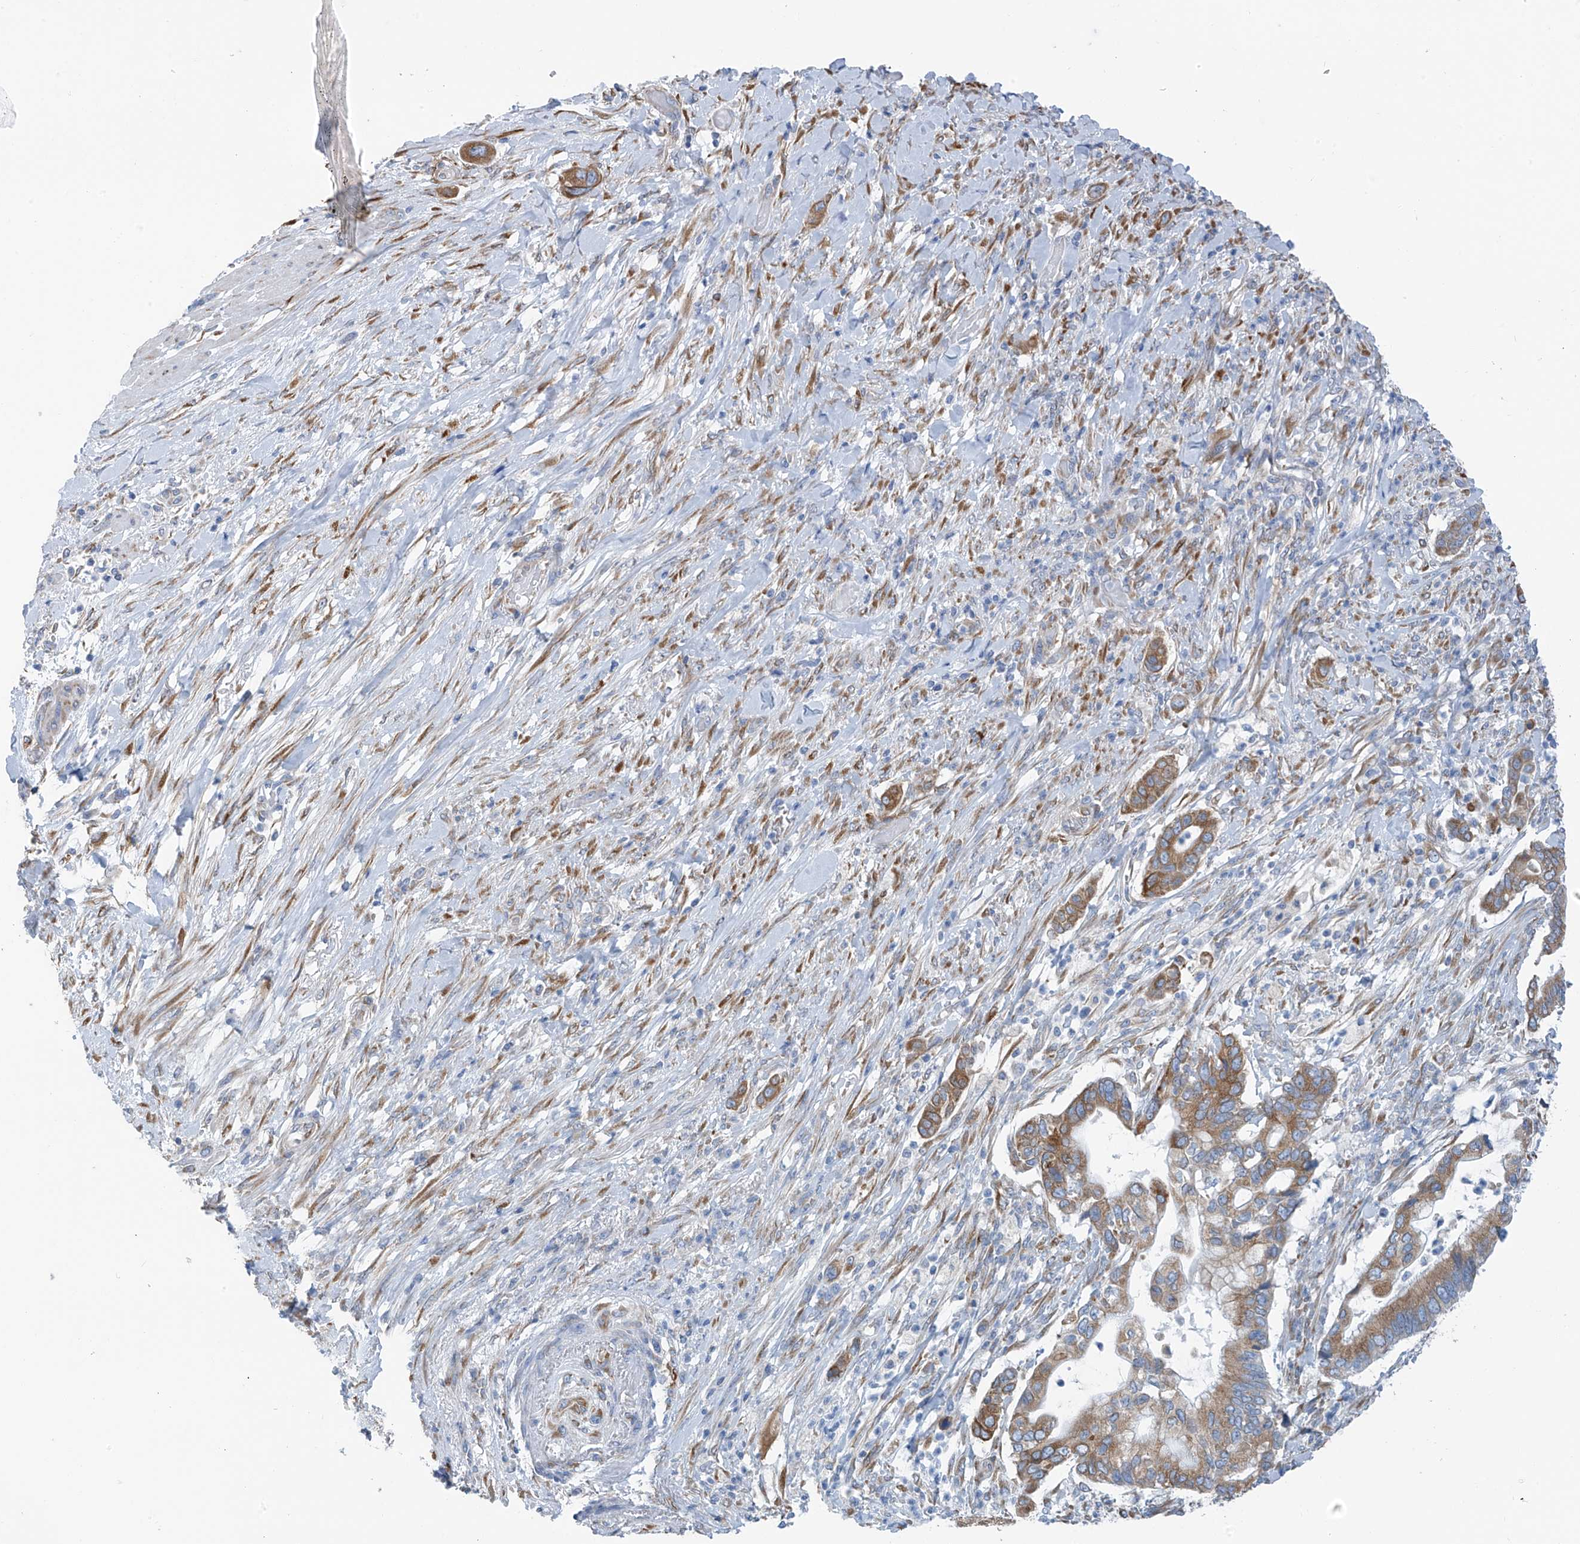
{"staining": {"intensity": "moderate", "quantity": ">75%", "location": "cytoplasmic/membranous"}, "tissue": "pancreatic cancer", "cell_type": "Tumor cells", "image_type": "cancer", "snomed": [{"axis": "morphology", "description": "Adenocarcinoma, NOS"}, {"axis": "topography", "description": "Pancreas"}], "caption": "Brown immunohistochemical staining in pancreatic adenocarcinoma displays moderate cytoplasmic/membranous expression in about >75% of tumor cells.", "gene": "RCN2", "patient": {"sex": "male", "age": 68}}